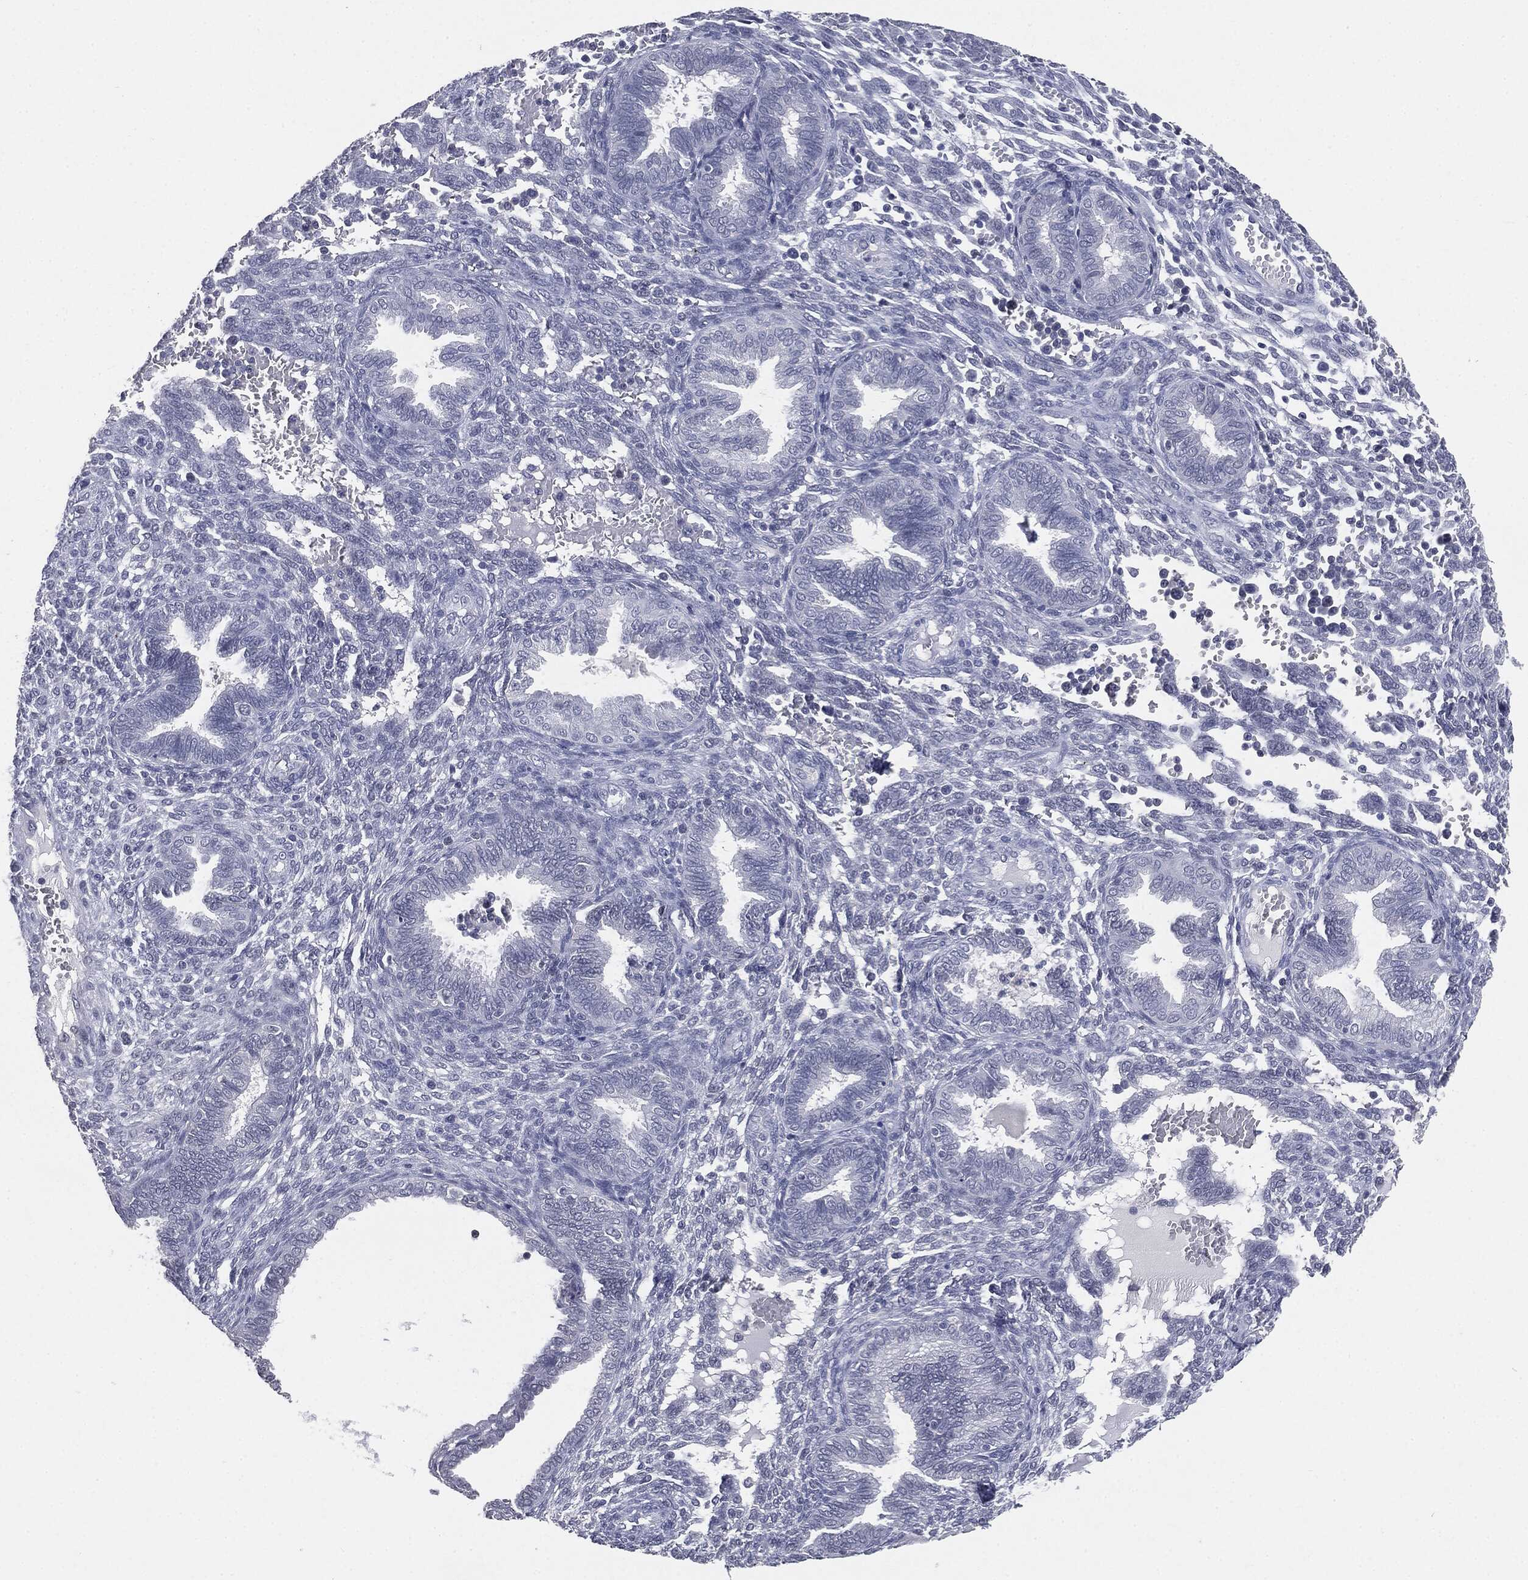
{"staining": {"intensity": "negative", "quantity": "none", "location": "none"}, "tissue": "endometrium", "cell_type": "Cells in endometrial stroma", "image_type": "normal", "snomed": [{"axis": "morphology", "description": "Normal tissue, NOS"}, {"axis": "topography", "description": "Endometrium"}], "caption": "Immunohistochemistry image of unremarkable endometrium stained for a protein (brown), which exhibits no expression in cells in endometrial stroma.", "gene": "SLC2A2", "patient": {"sex": "female", "age": 42}}